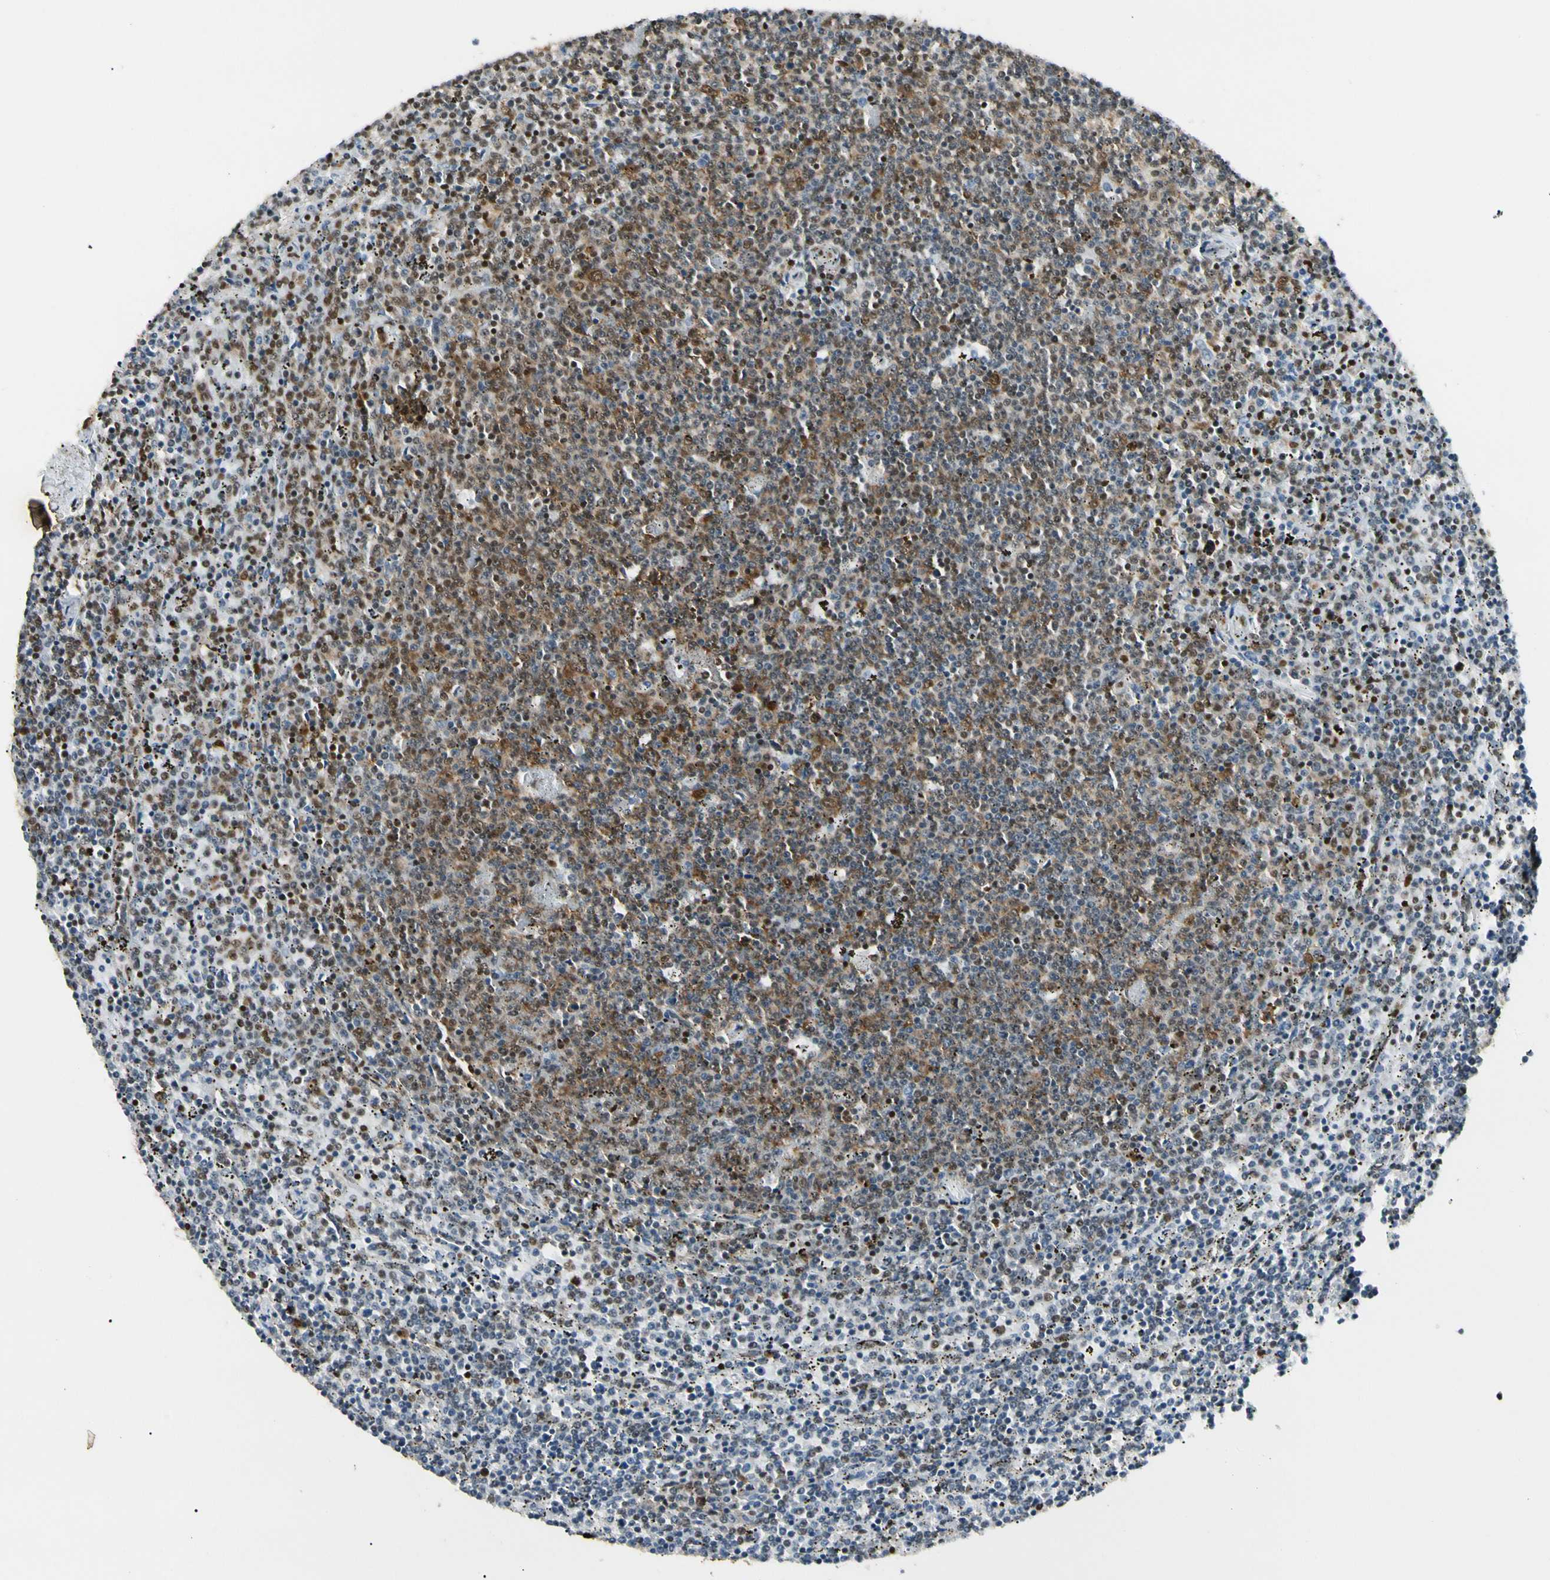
{"staining": {"intensity": "moderate", "quantity": "25%-75%", "location": "cytoplasmic/membranous,nuclear"}, "tissue": "lymphoma", "cell_type": "Tumor cells", "image_type": "cancer", "snomed": [{"axis": "morphology", "description": "Malignant lymphoma, non-Hodgkin's type, Low grade"}, {"axis": "topography", "description": "Spleen"}], "caption": "Moderate cytoplasmic/membranous and nuclear protein expression is seen in approximately 25%-75% of tumor cells in lymphoma.", "gene": "FUS", "patient": {"sex": "female", "age": 50}}